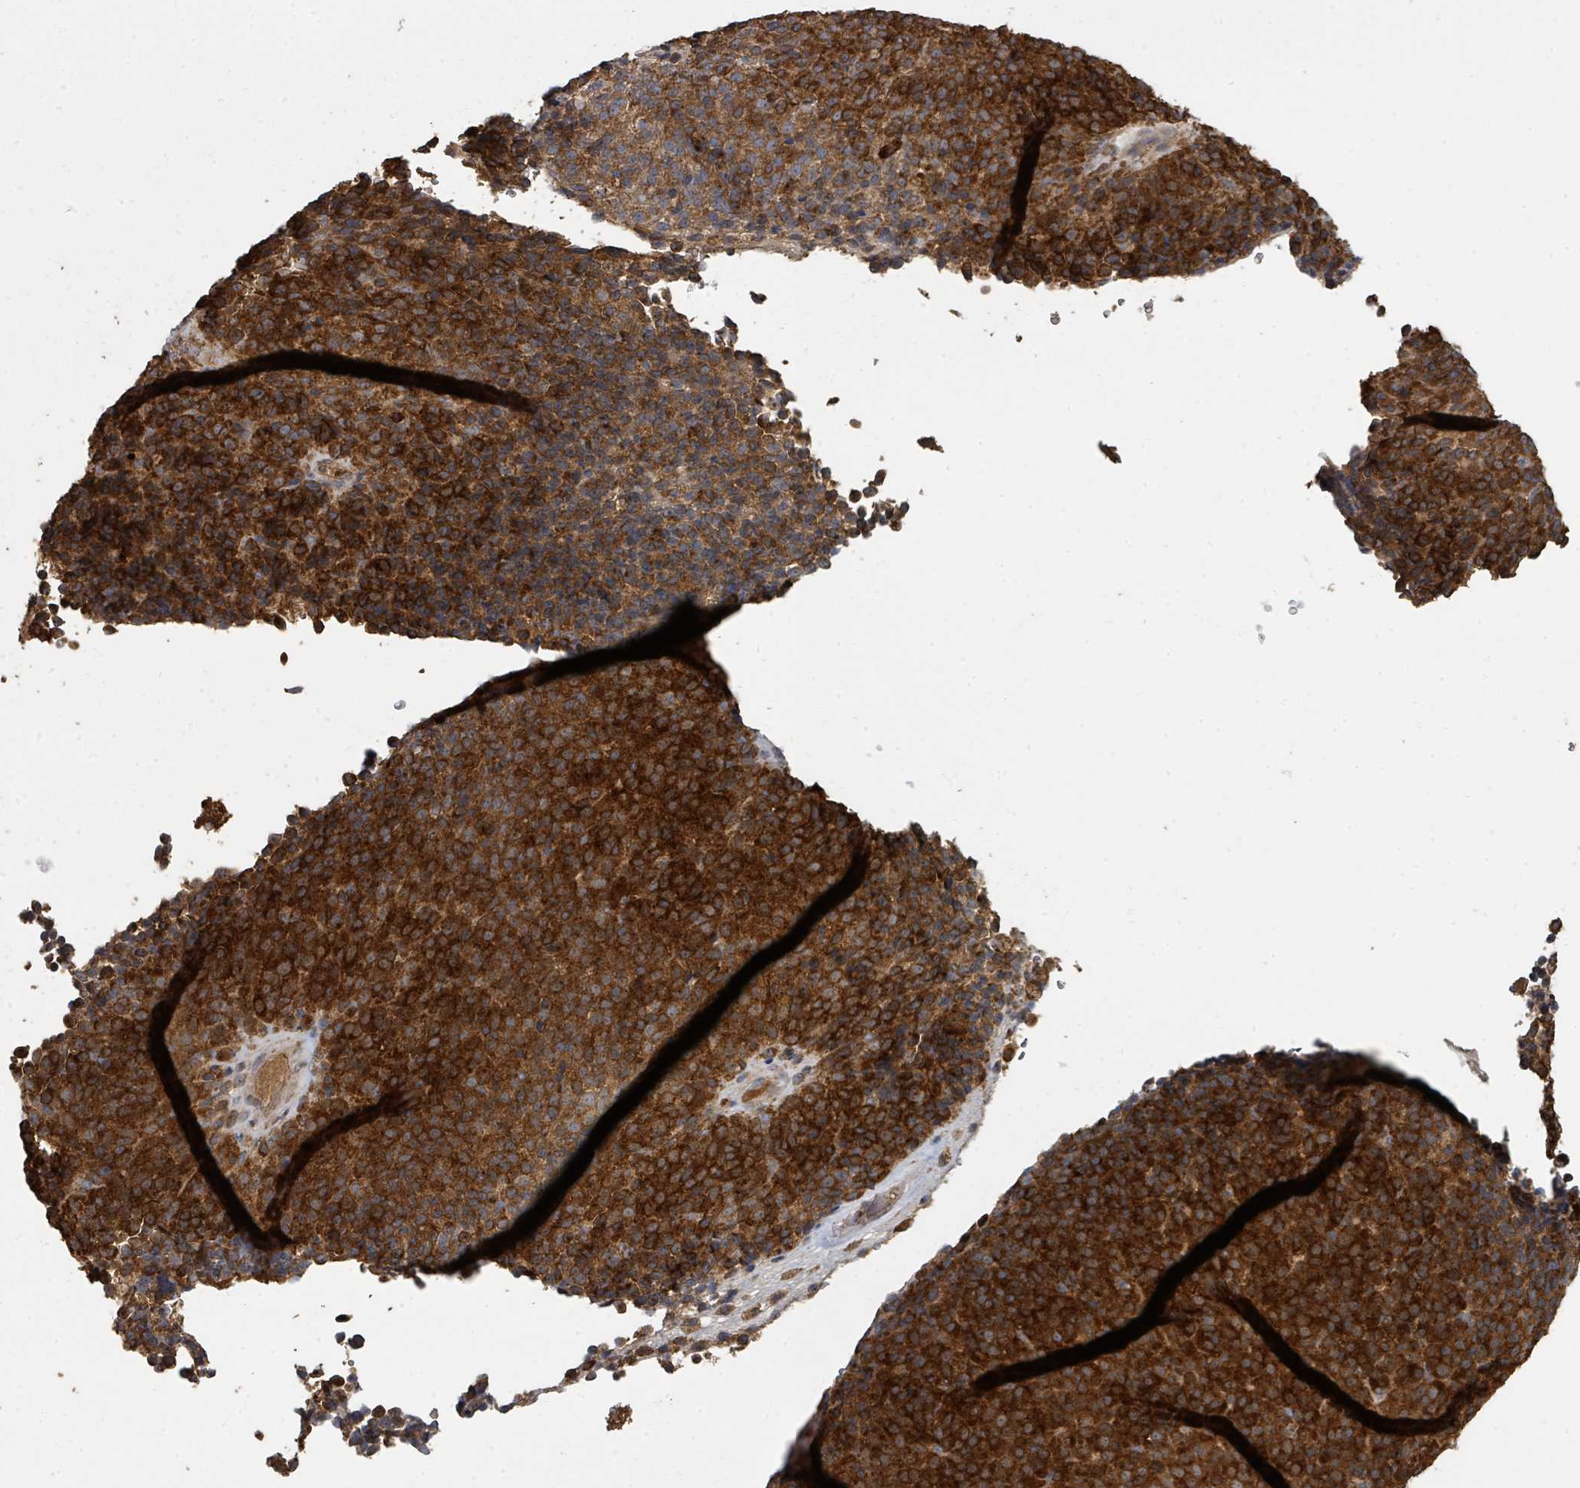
{"staining": {"intensity": "strong", "quantity": ">75%", "location": "cytoplasmic/membranous"}, "tissue": "melanoma", "cell_type": "Tumor cells", "image_type": "cancer", "snomed": [{"axis": "morphology", "description": "Malignant melanoma, Metastatic site"}, {"axis": "topography", "description": "Brain"}], "caption": "A brown stain highlights strong cytoplasmic/membranous staining of a protein in melanoma tumor cells. (DAB (3,3'-diaminobenzidine) = brown stain, brightfield microscopy at high magnification).", "gene": "WDFY1", "patient": {"sex": "female", "age": 56}}